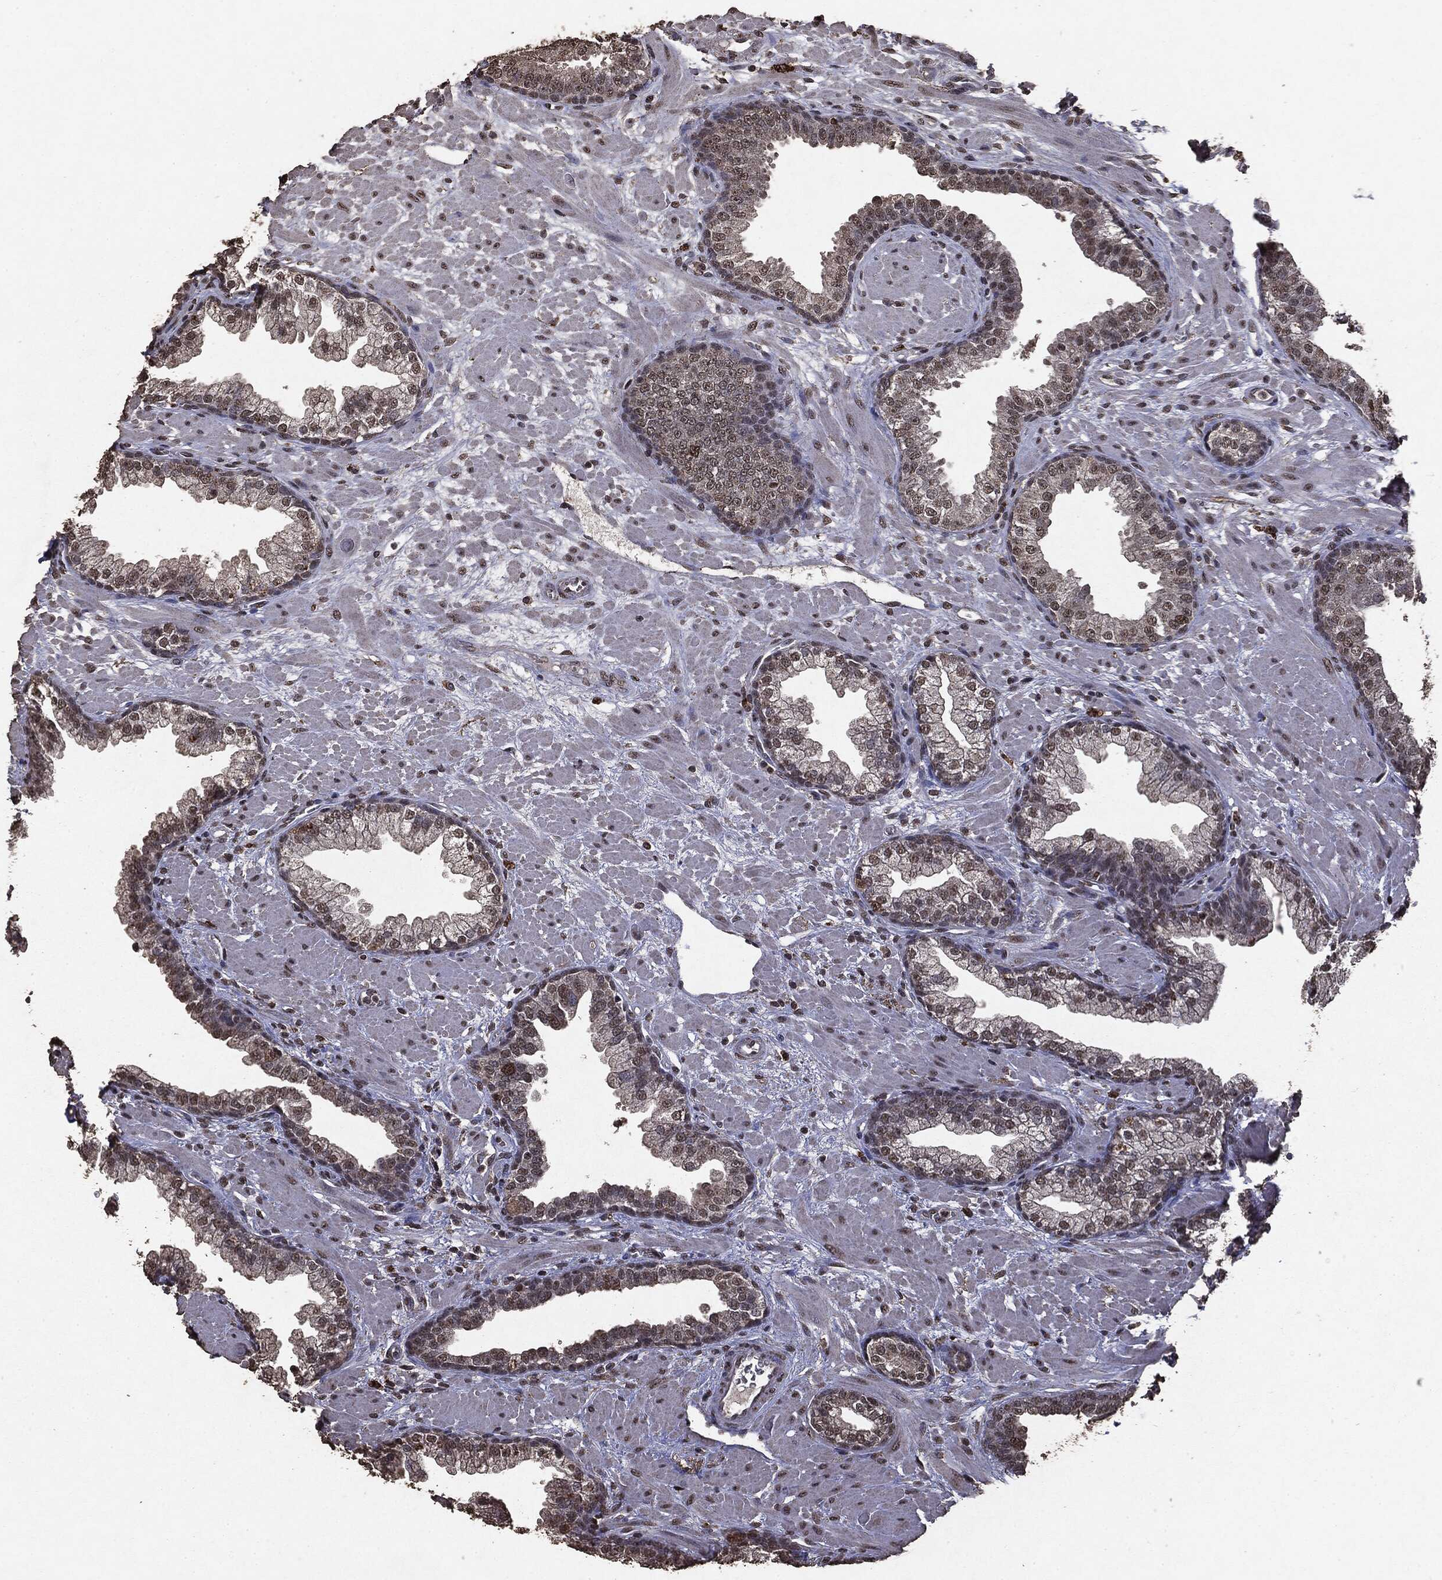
{"staining": {"intensity": "weak", "quantity": "25%-75%", "location": "nuclear"}, "tissue": "prostate", "cell_type": "Glandular cells", "image_type": "normal", "snomed": [{"axis": "morphology", "description": "Normal tissue, NOS"}, {"axis": "topography", "description": "Prostate"}], "caption": "The immunohistochemical stain shows weak nuclear staining in glandular cells of unremarkable prostate. Immunohistochemistry stains the protein in brown and the nuclei are stained blue.", "gene": "RAD18", "patient": {"sex": "male", "age": 63}}